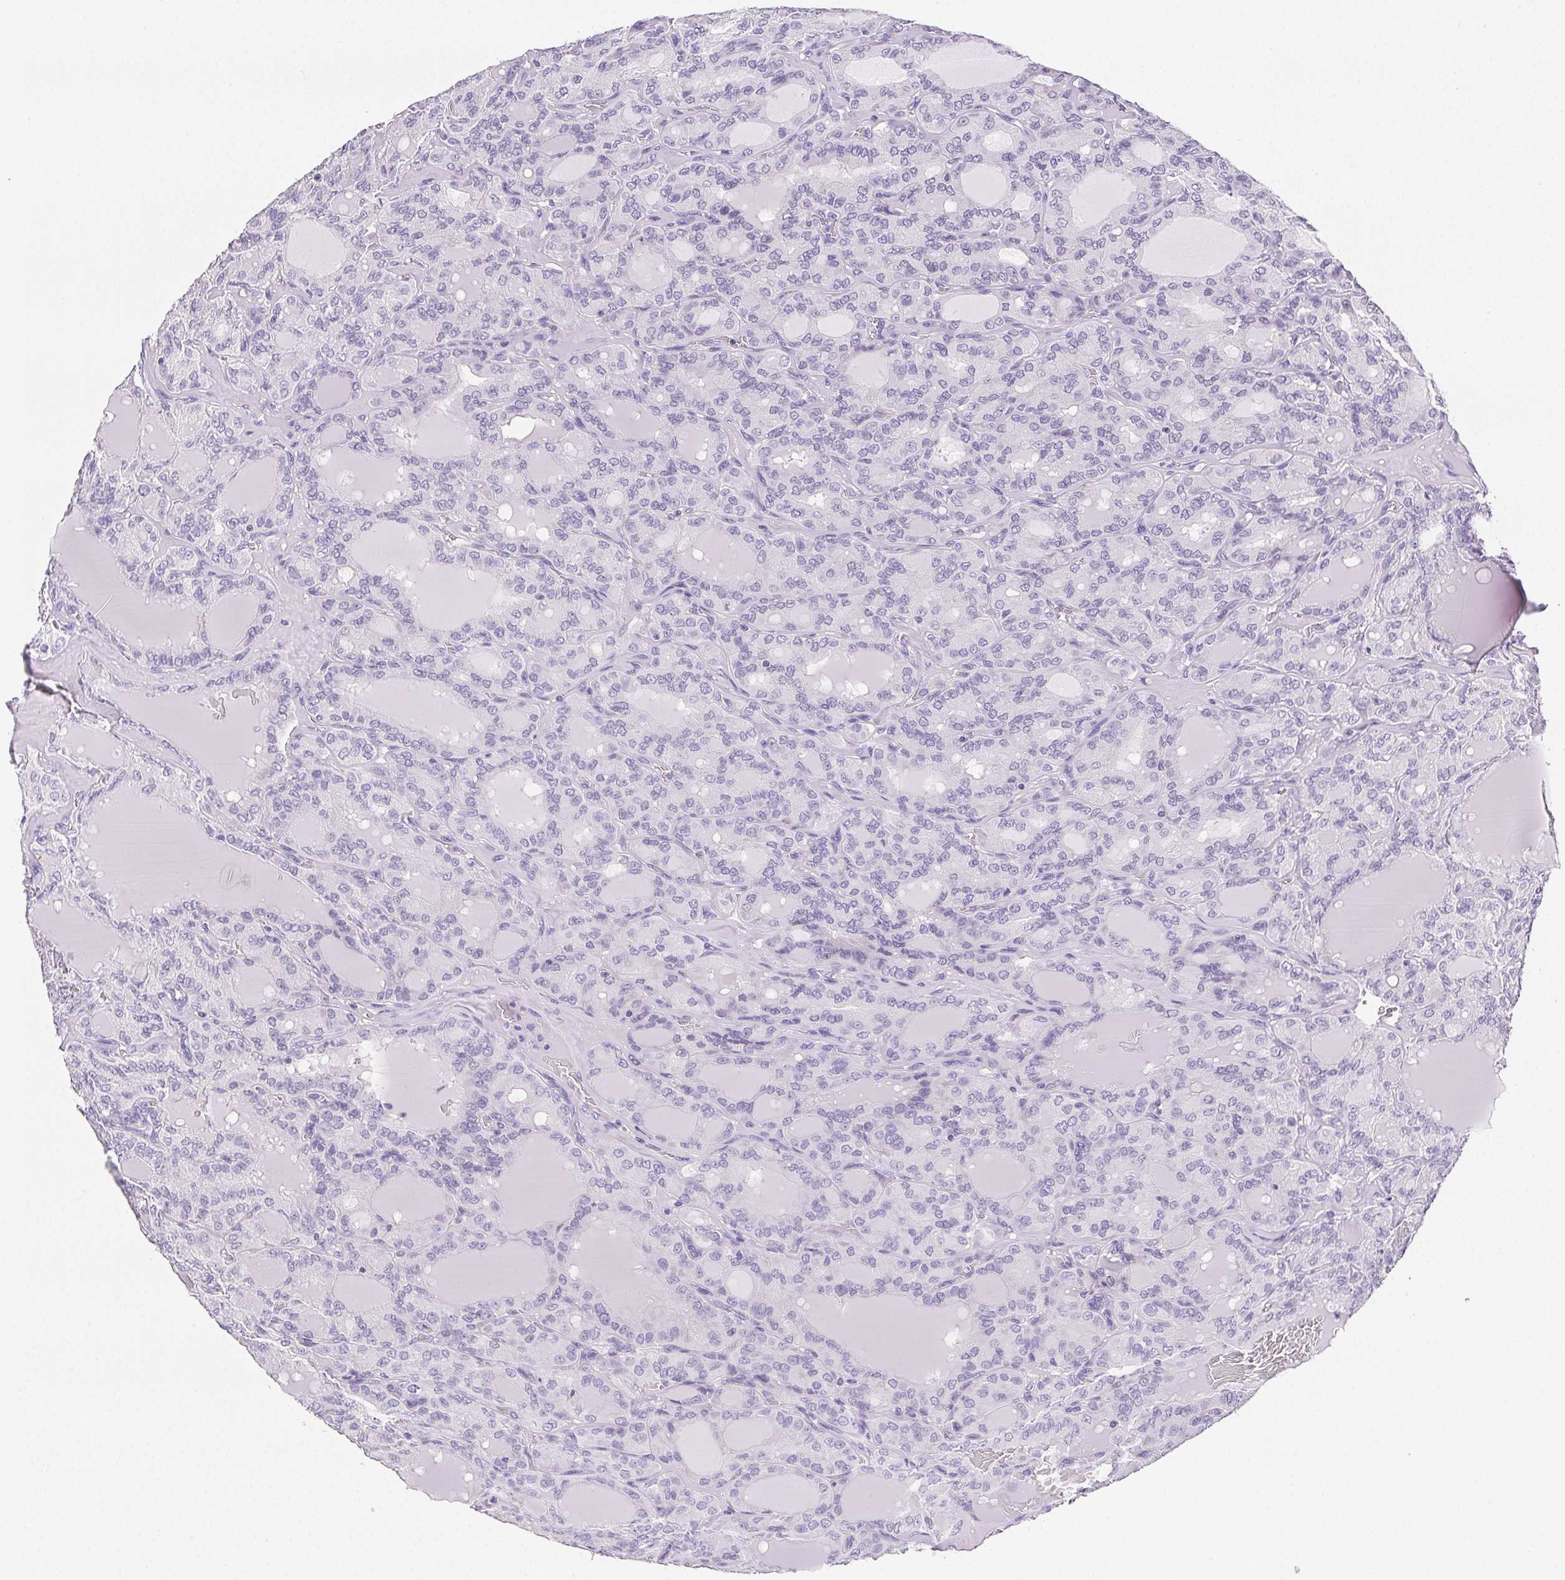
{"staining": {"intensity": "negative", "quantity": "none", "location": "none"}, "tissue": "thyroid cancer", "cell_type": "Tumor cells", "image_type": "cancer", "snomed": [{"axis": "morphology", "description": "Papillary adenocarcinoma, NOS"}, {"axis": "topography", "description": "Thyroid gland"}], "caption": "Immunohistochemistry photomicrograph of thyroid cancer (papillary adenocarcinoma) stained for a protein (brown), which displays no expression in tumor cells.", "gene": "BEND2", "patient": {"sex": "male", "age": 87}}